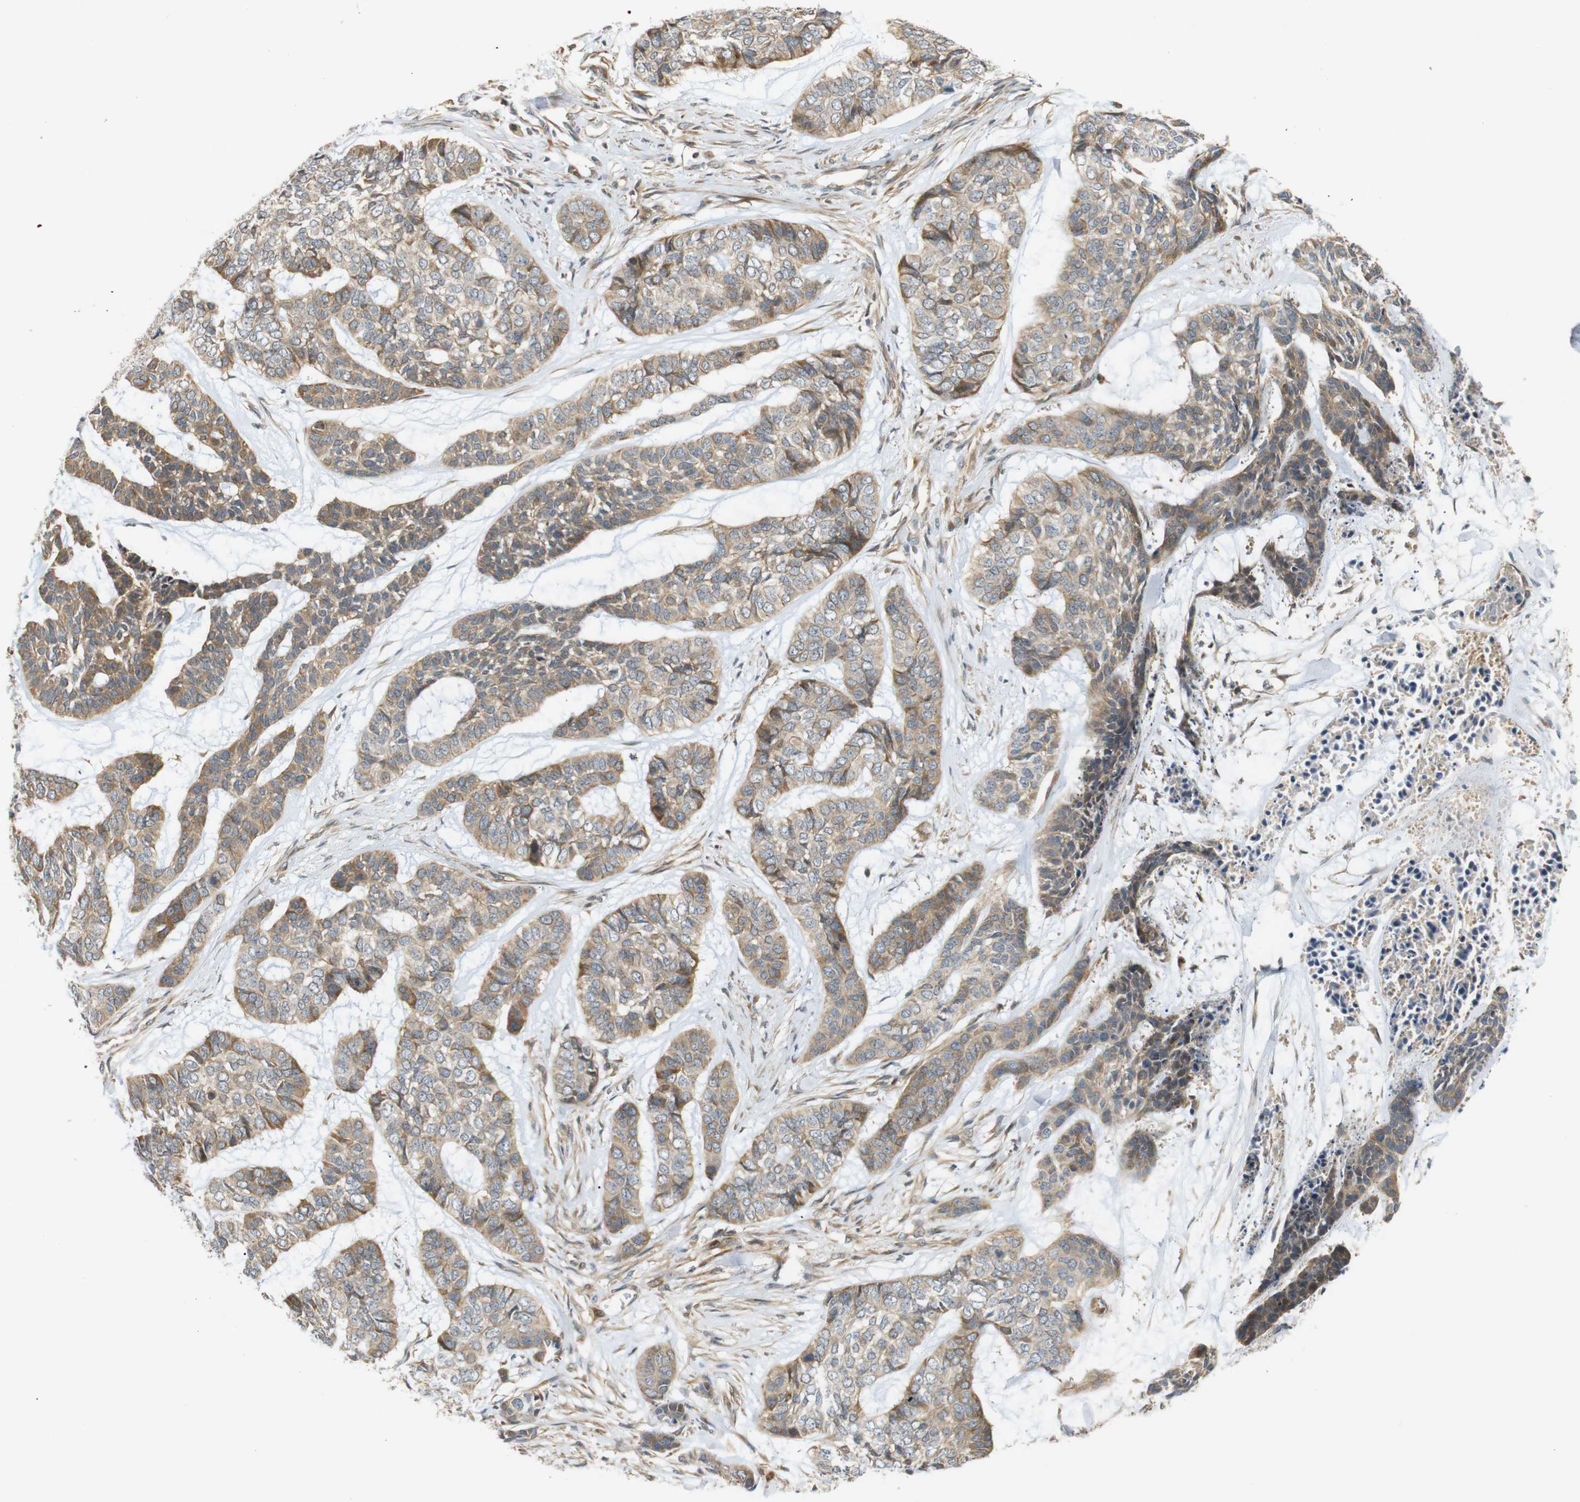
{"staining": {"intensity": "moderate", "quantity": "25%-75%", "location": "cytoplasmic/membranous"}, "tissue": "skin cancer", "cell_type": "Tumor cells", "image_type": "cancer", "snomed": [{"axis": "morphology", "description": "Basal cell carcinoma"}, {"axis": "topography", "description": "Skin"}], "caption": "Basal cell carcinoma (skin) stained with DAB (3,3'-diaminobenzidine) immunohistochemistry demonstrates medium levels of moderate cytoplasmic/membranous expression in approximately 25%-75% of tumor cells.", "gene": "RPTOR", "patient": {"sex": "female", "age": 64}}